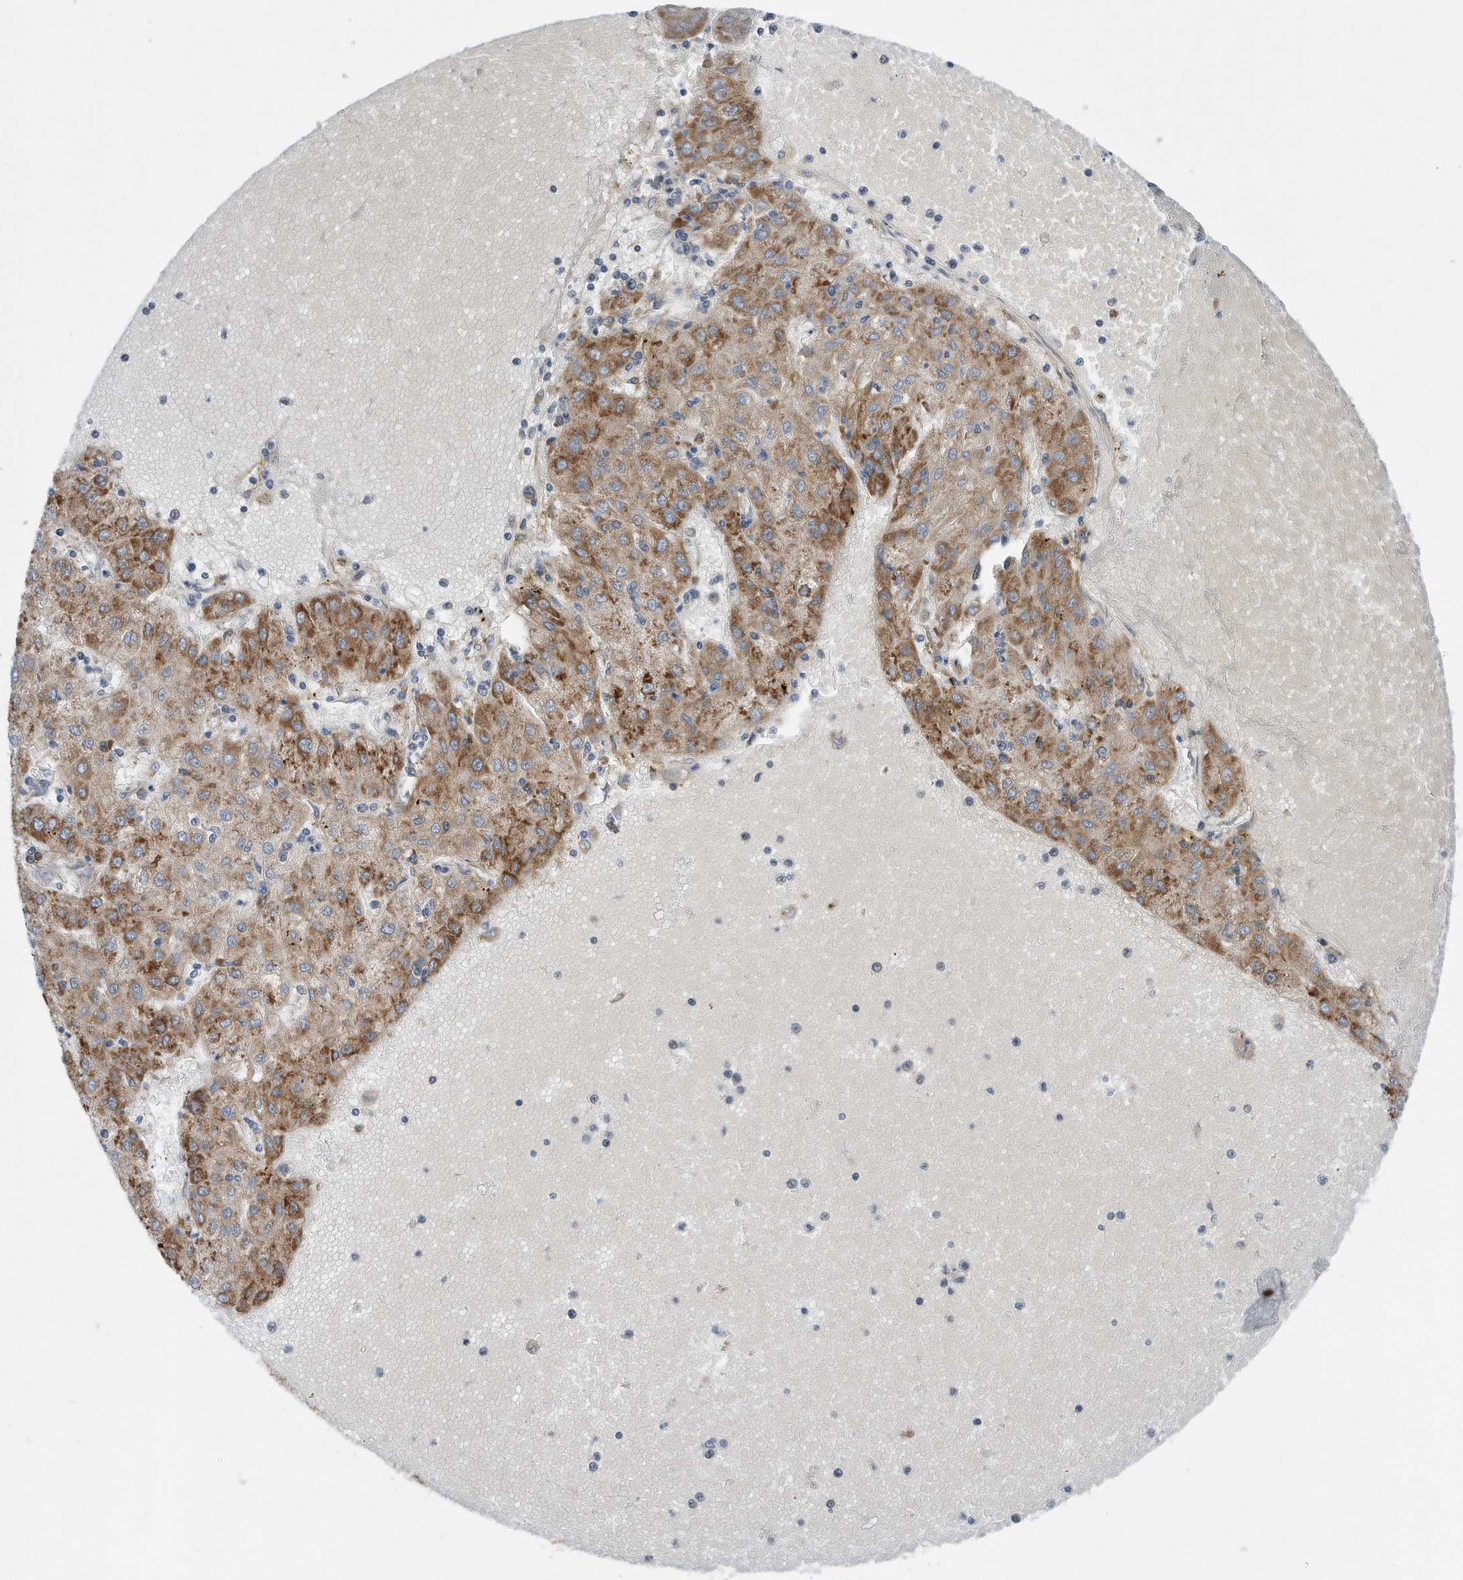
{"staining": {"intensity": "moderate", "quantity": ">75%", "location": "cytoplasmic/membranous"}, "tissue": "liver cancer", "cell_type": "Tumor cells", "image_type": "cancer", "snomed": [{"axis": "morphology", "description": "Carcinoma, Hepatocellular, NOS"}, {"axis": "topography", "description": "Liver"}], "caption": "Tumor cells exhibit moderate cytoplasmic/membranous positivity in approximately >75% of cells in hepatocellular carcinoma (liver).", "gene": "RPL26L1", "patient": {"sex": "male", "age": 72}}